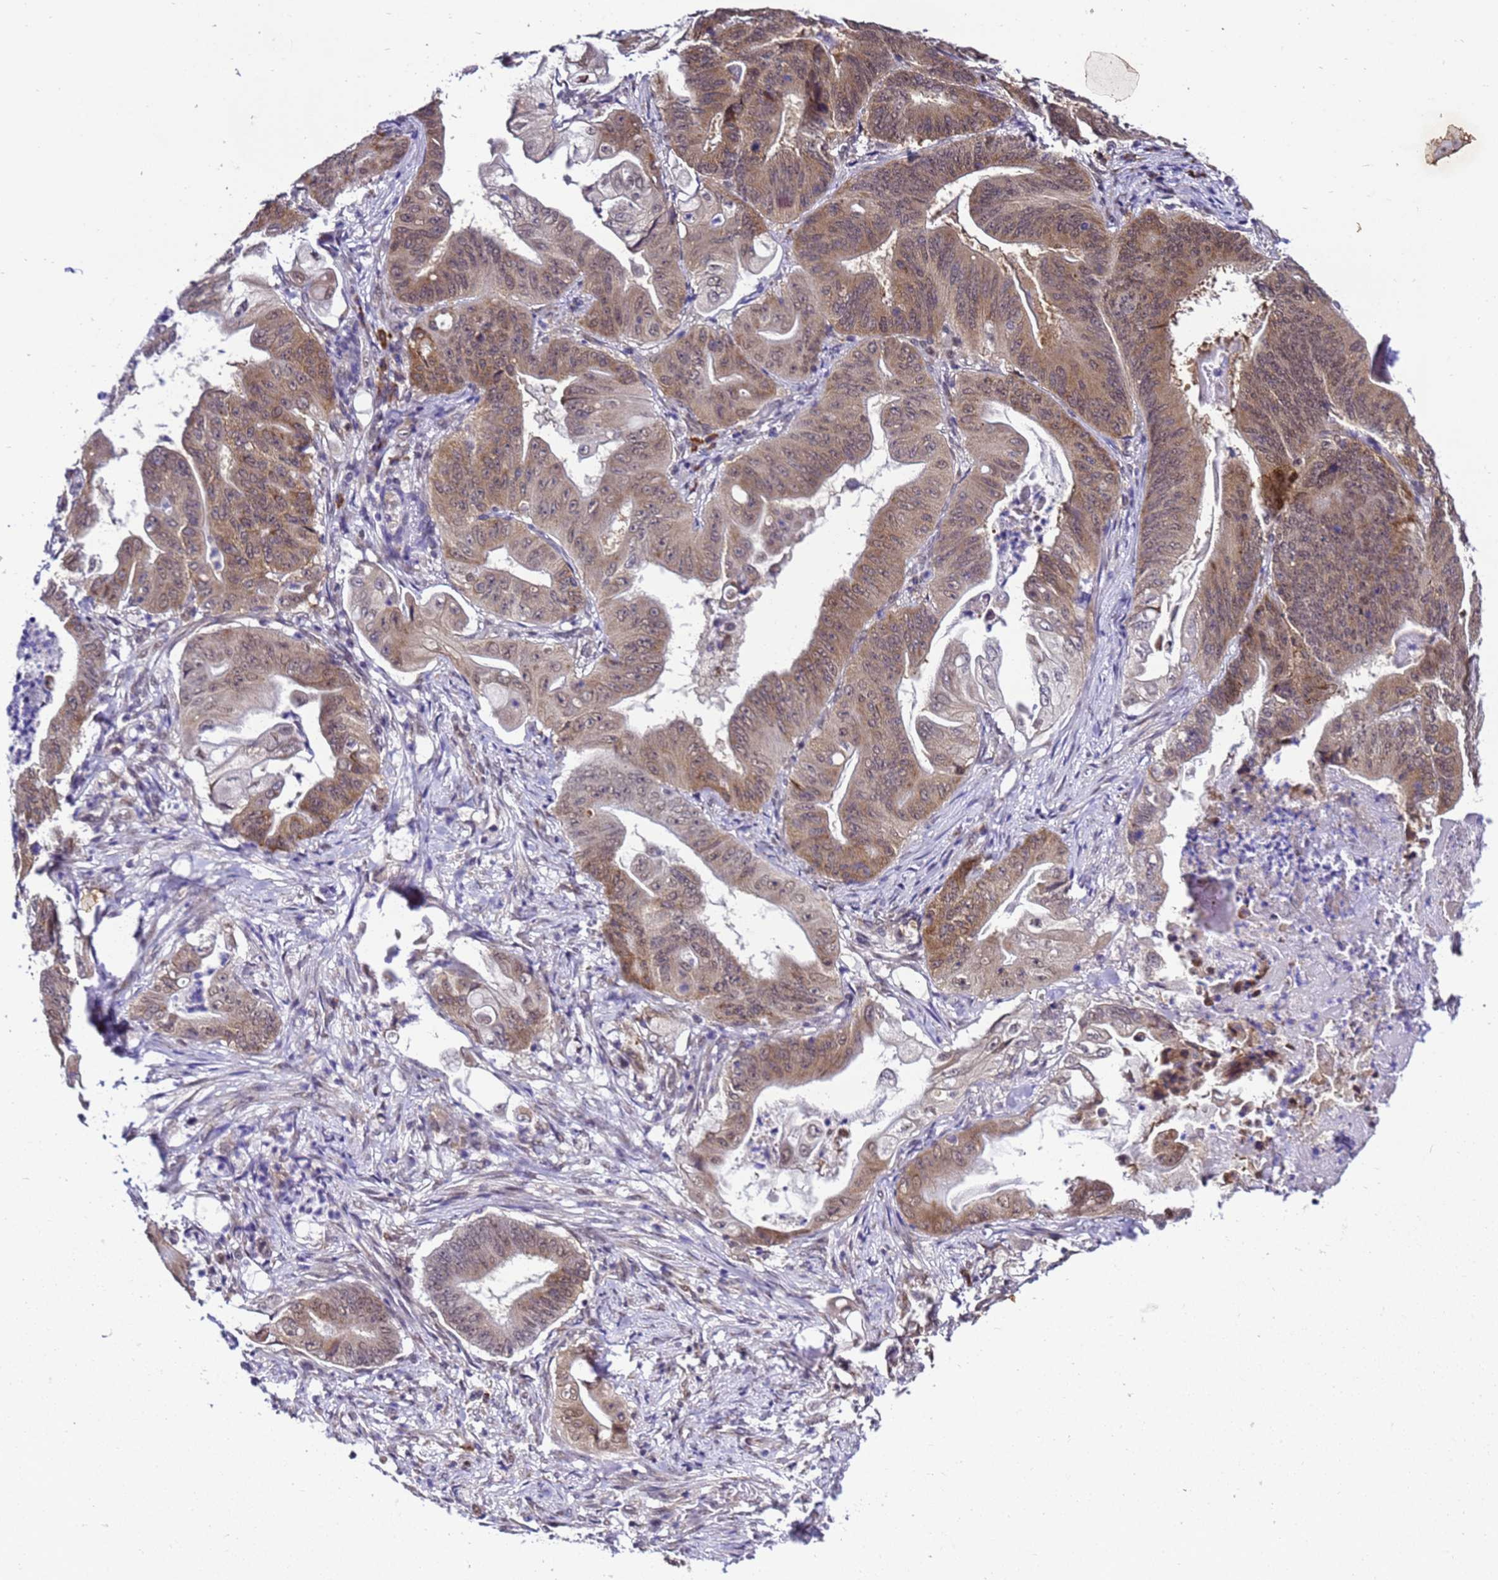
{"staining": {"intensity": "moderate", "quantity": ">75%", "location": "cytoplasmic/membranous"}, "tissue": "stomach cancer", "cell_type": "Tumor cells", "image_type": "cancer", "snomed": [{"axis": "morphology", "description": "Adenocarcinoma, NOS"}, {"axis": "topography", "description": "Stomach"}], "caption": "Adenocarcinoma (stomach) stained for a protein (brown) exhibits moderate cytoplasmic/membranous positive expression in about >75% of tumor cells.", "gene": "SMN1", "patient": {"sex": "female", "age": 73}}